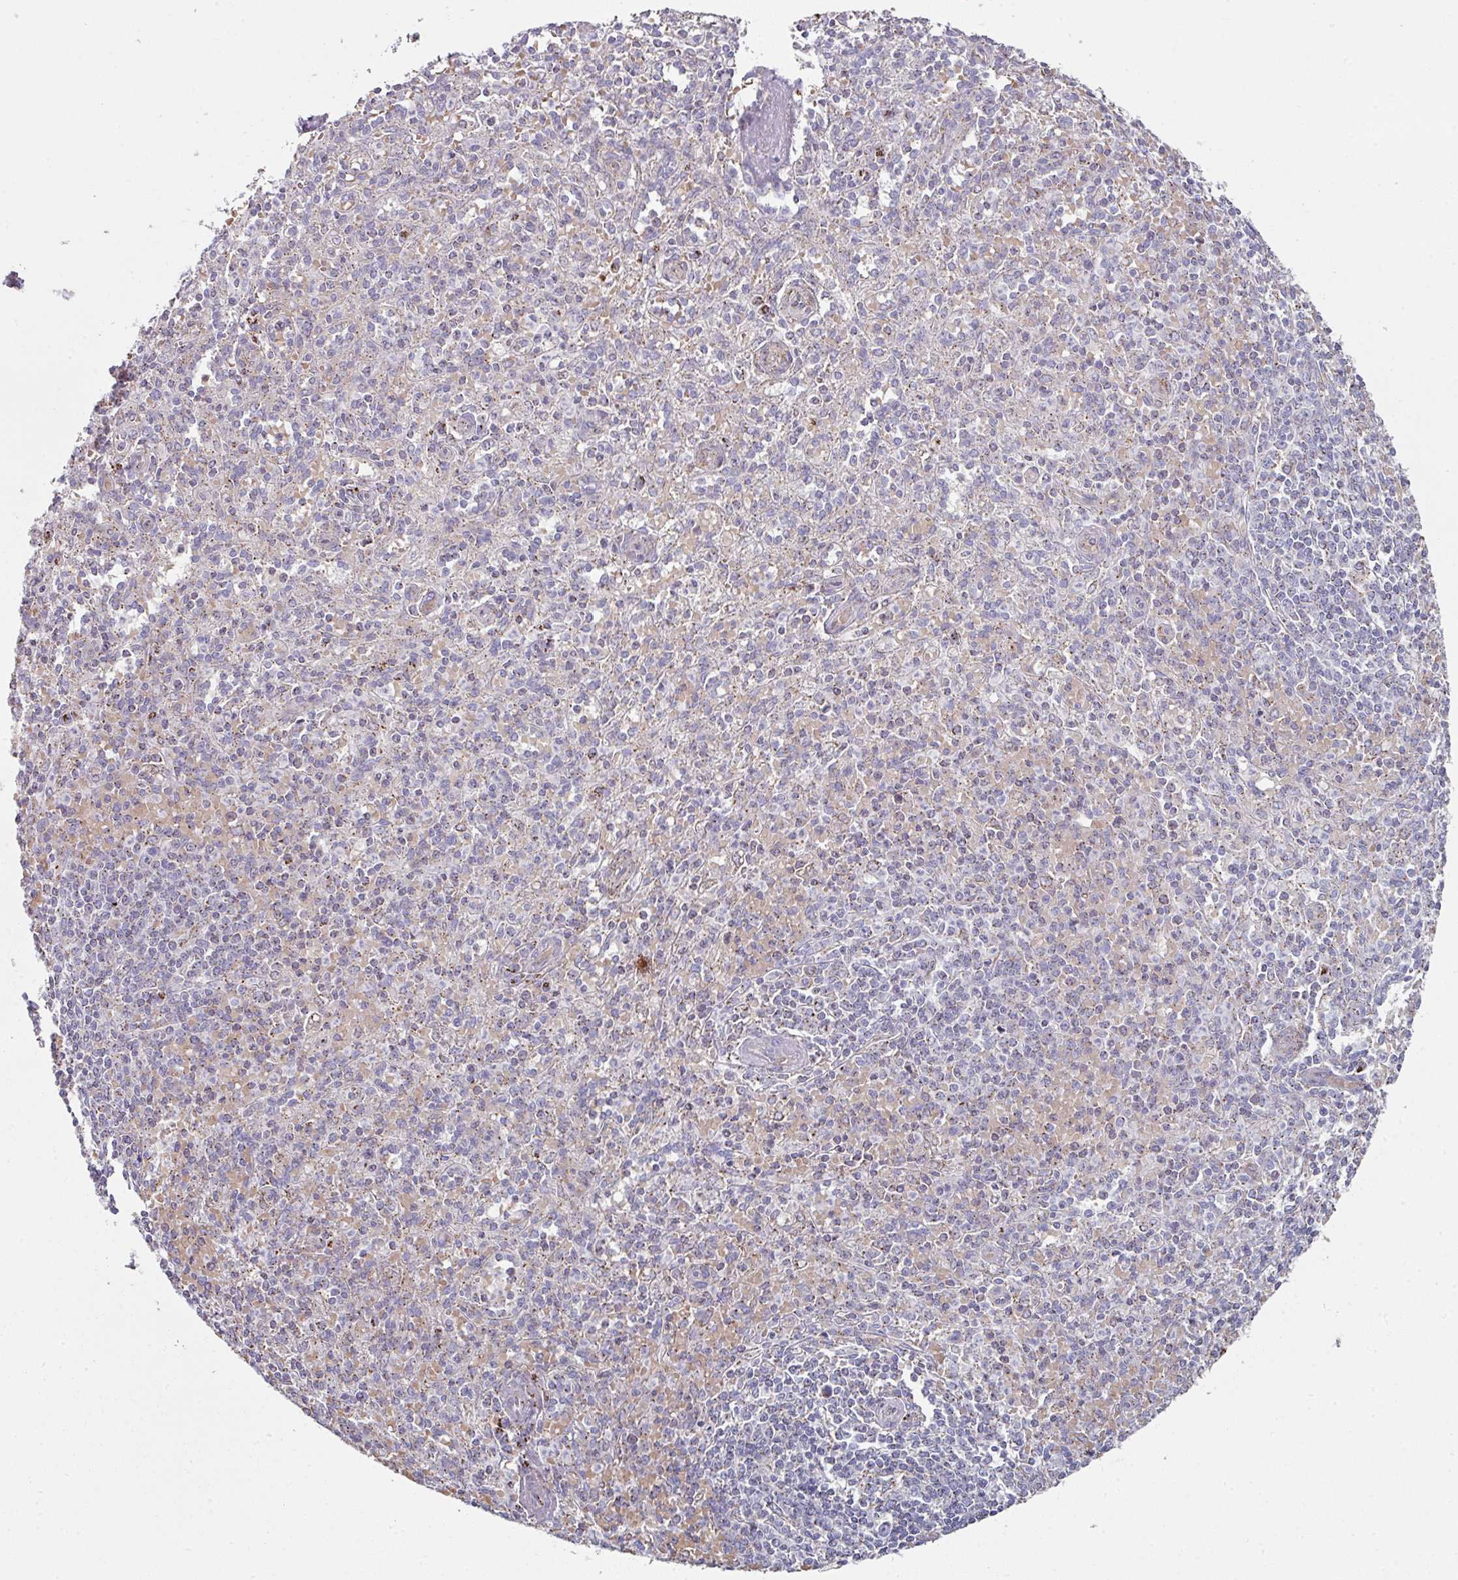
{"staining": {"intensity": "negative", "quantity": "none", "location": "none"}, "tissue": "spleen", "cell_type": "Cells in red pulp", "image_type": "normal", "snomed": [{"axis": "morphology", "description": "Normal tissue, NOS"}, {"axis": "topography", "description": "Spleen"}], "caption": "A histopathology image of human spleen is negative for staining in cells in red pulp. (DAB immunohistochemistry (IHC) visualized using brightfield microscopy, high magnification).", "gene": "CCDC85B", "patient": {"sex": "female", "age": 70}}